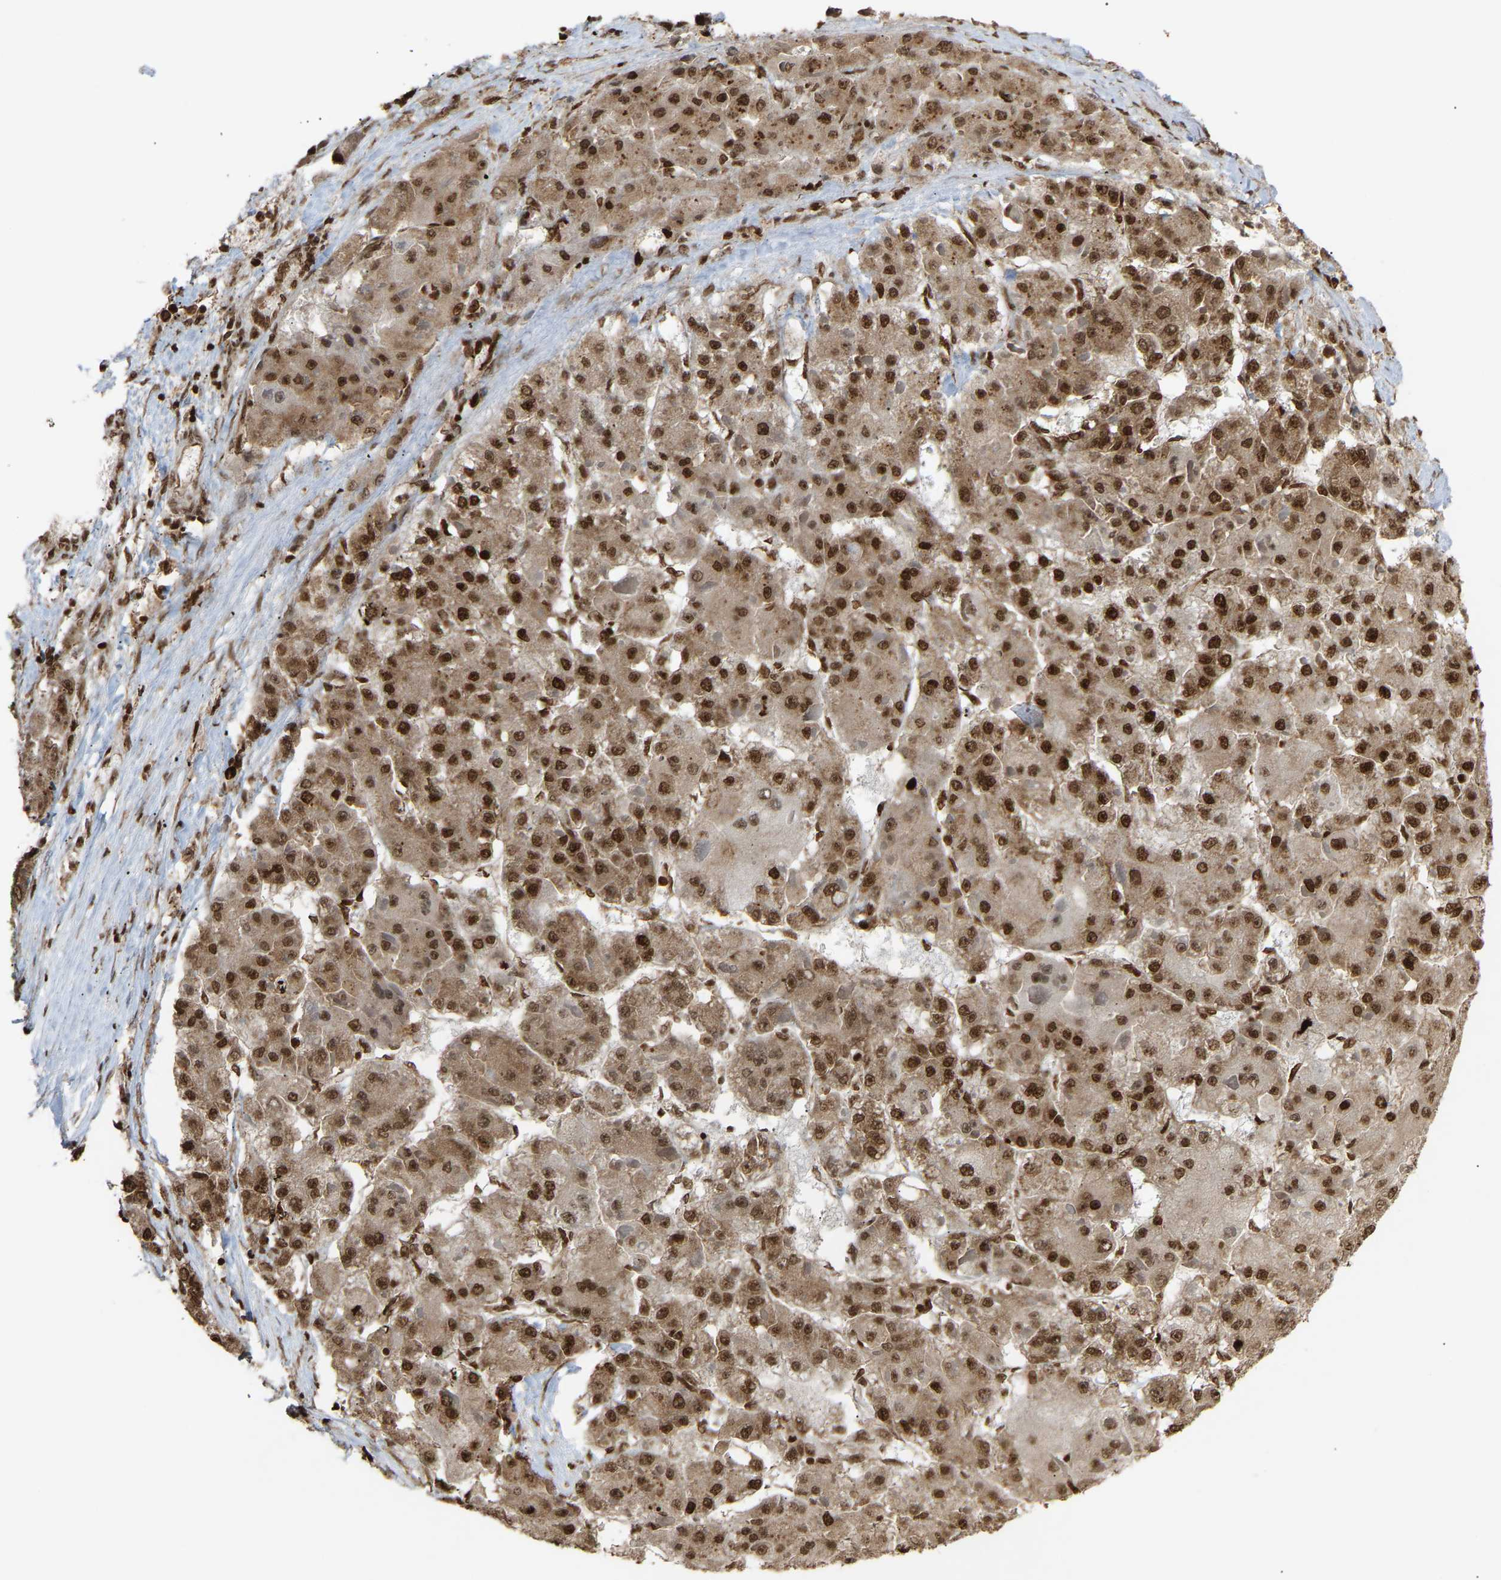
{"staining": {"intensity": "strong", "quantity": ">75%", "location": "cytoplasmic/membranous,nuclear"}, "tissue": "liver cancer", "cell_type": "Tumor cells", "image_type": "cancer", "snomed": [{"axis": "morphology", "description": "Carcinoma, Hepatocellular, NOS"}, {"axis": "topography", "description": "Liver"}], "caption": "Protein expression analysis of liver cancer exhibits strong cytoplasmic/membranous and nuclear expression in about >75% of tumor cells.", "gene": "ALYREF", "patient": {"sex": "female", "age": 73}}